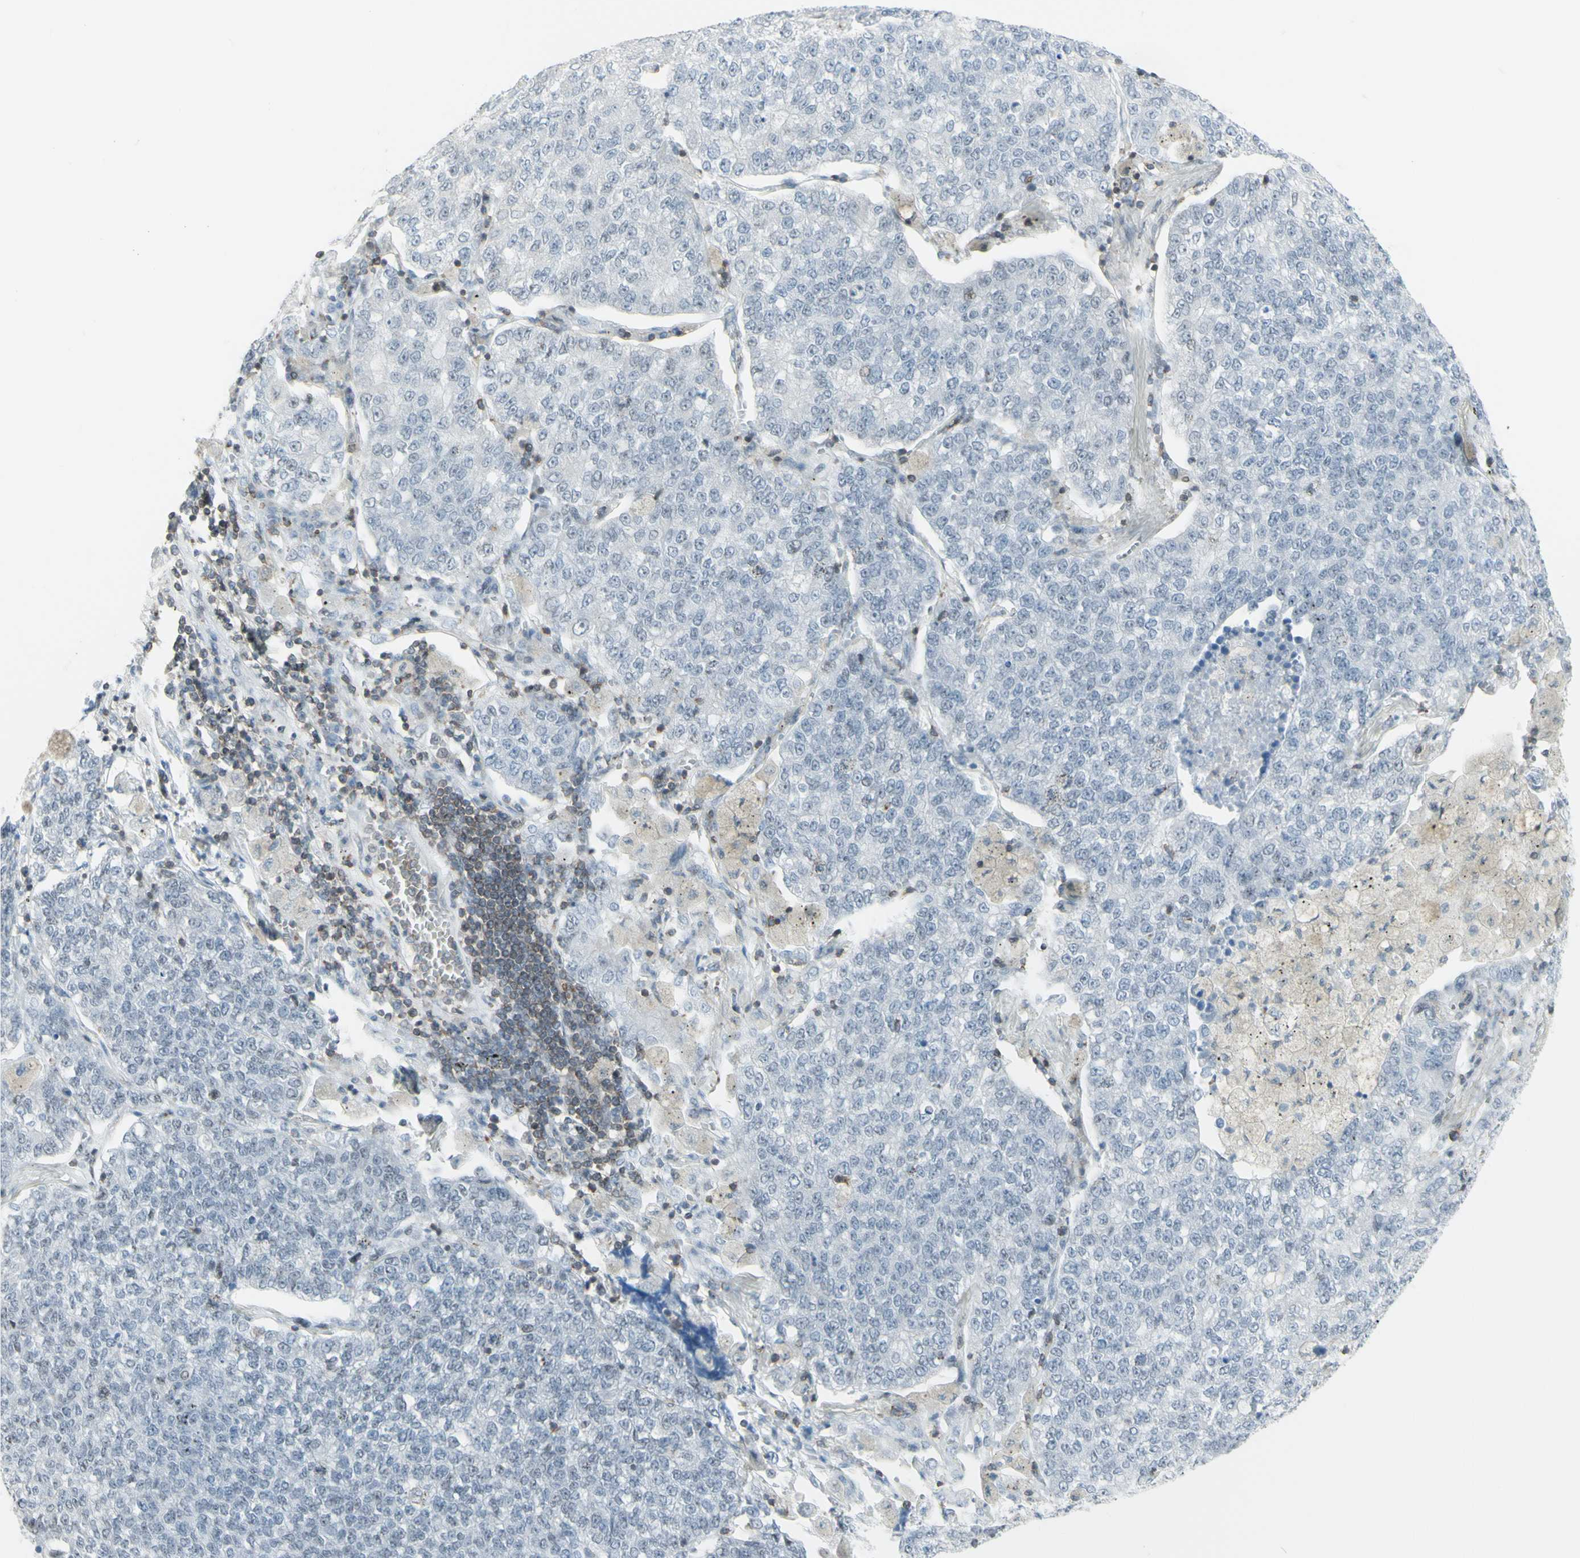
{"staining": {"intensity": "negative", "quantity": "none", "location": "none"}, "tissue": "lung cancer", "cell_type": "Tumor cells", "image_type": "cancer", "snomed": [{"axis": "morphology", "description": "Adenocarcinoma, NOS"}, {"axis": "topography", "description": "Lung"}], "caption": "Immunohistochemistry (IHC) of human adenocarcinoma (lung) demonstrates no positivity in tumor cells.", "gene": "NRG1", "patient": {"sex": "male", "age": 49}}